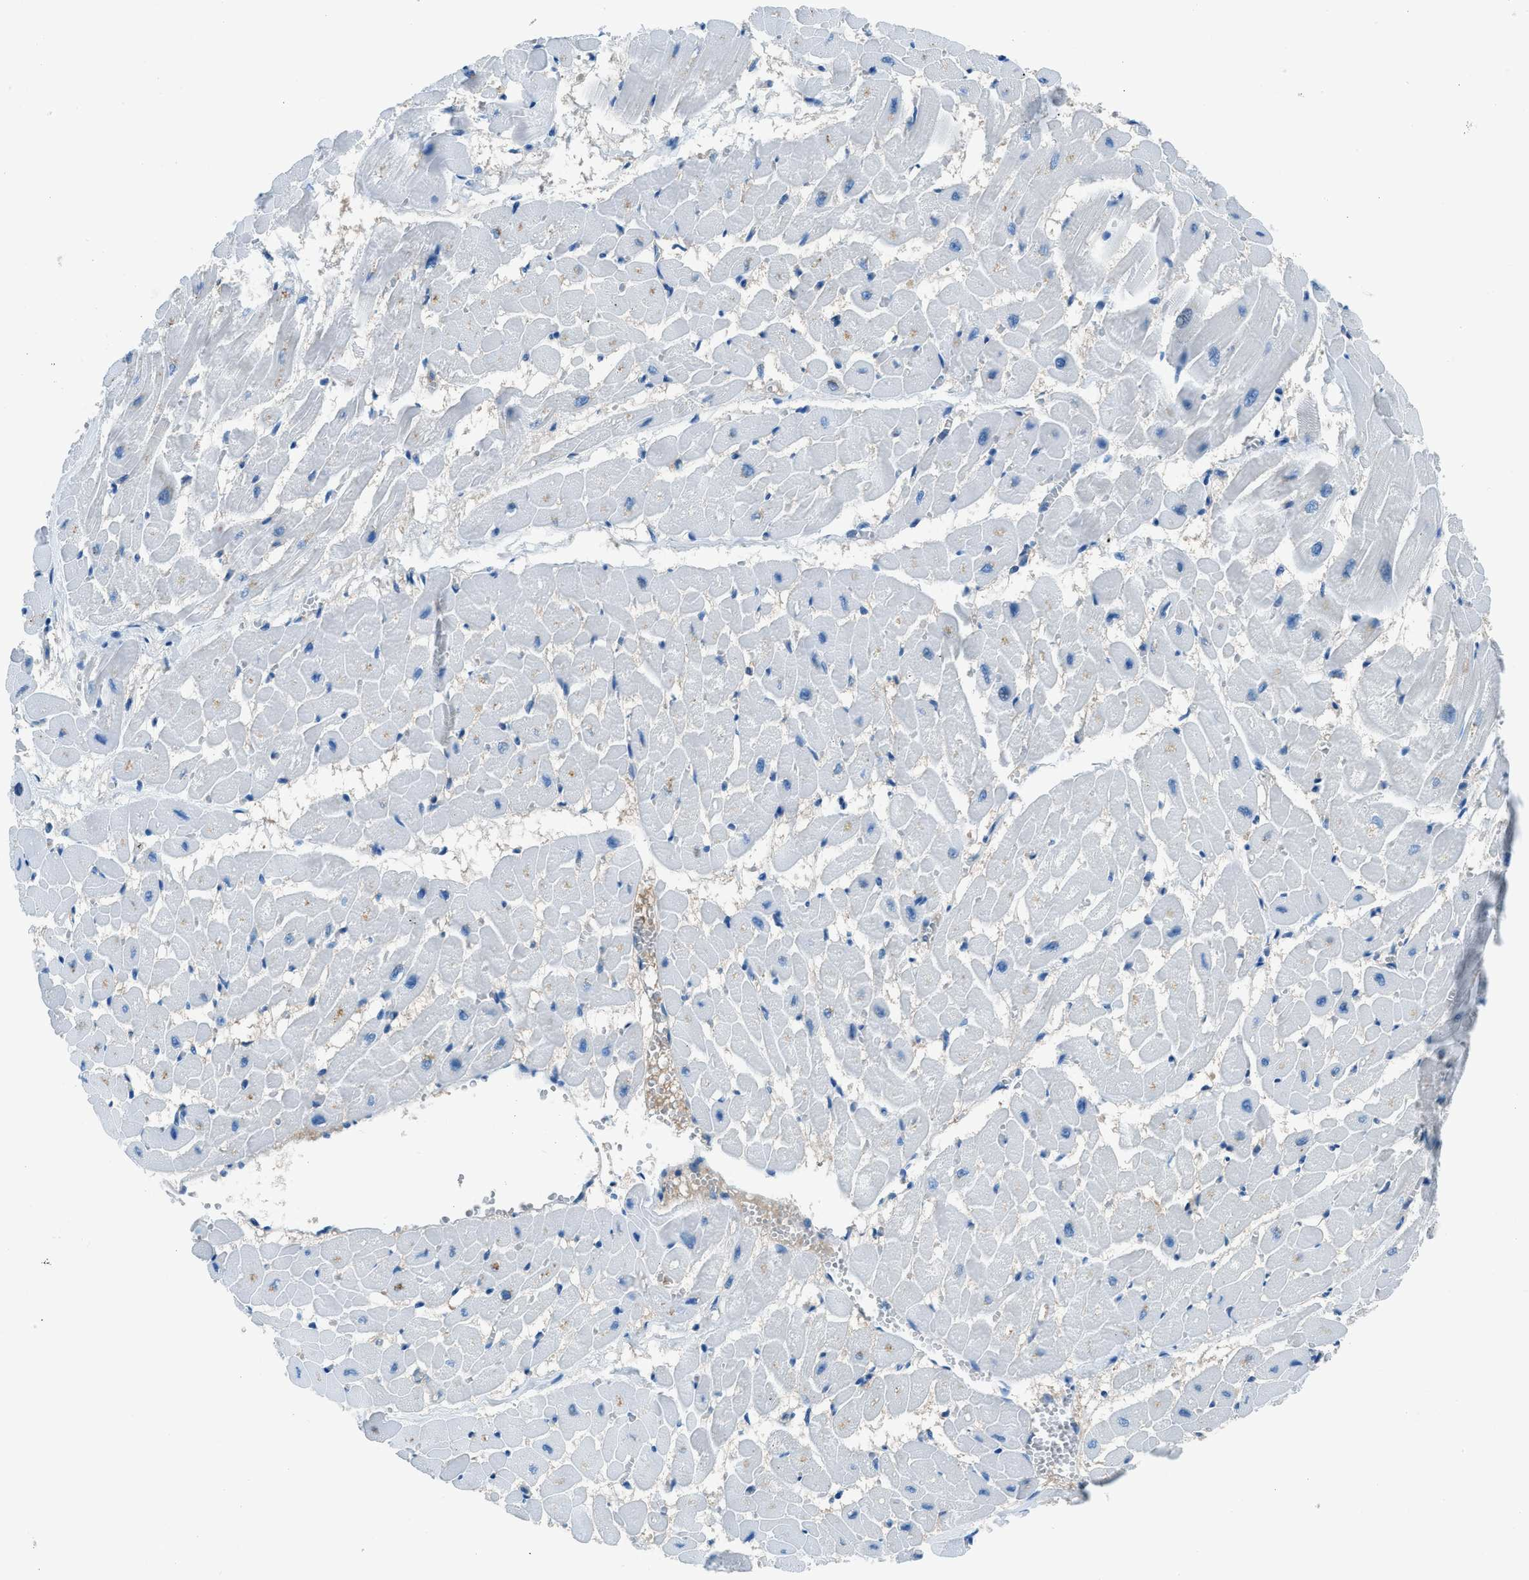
{"staining": {"intensity": "moderate", "quantity": "<25%", "location": "cytoplasmic/membranous"}, "tissue": "heart muscle", "cell_type": "Cardiomyocytes", "image_type": "normal", "snomed": [{"axis": "morphology", "description": "Normal tissue, NOS"}, {"axis": "topography", "description": "Heart"}], "caption": "An IHC micrograph of benign tissue is shown. Protein staining in brown labels moderate cytoplasmic/membranous positivity in heart muscle within cardiomyocytes.", "gene": "SARS1", "patient": {"sex": "male", "age": 45}}